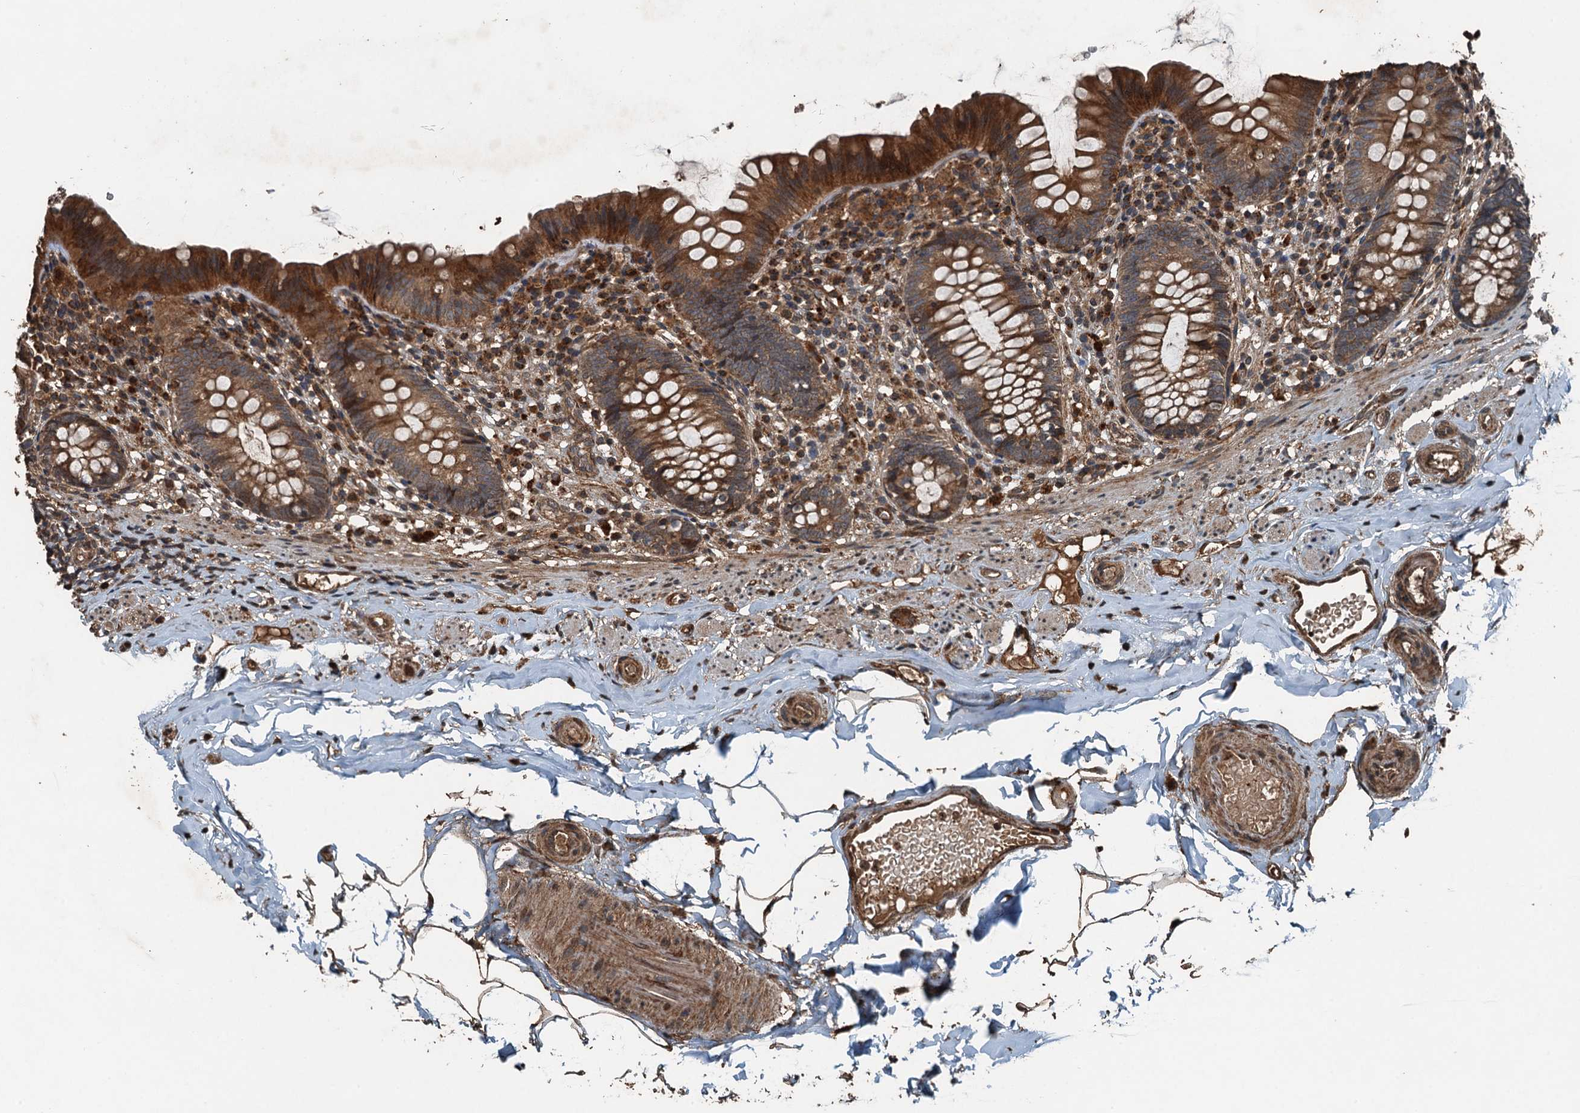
{"staining": {"intensity": "moderate", "quantity": ">75%", "location": "cytoplasmic/membranous"}, "tissue": "appendix", "cell_type": "Glandular cells", "image_type": "normal", "snomed": [{"axis": "morphology", "description": "Normal tissue, NOS"}, {"axis": "topography", "description": "Appendix"}], "caption": "Immunohistochemical staining of benign appendix reveals >75% levels of moderate cytoplasmic/membranous protein expression in about >75% of glandular cells.", "gene": "TCTN1", "patient": {"sex": "male", "age": 55}}